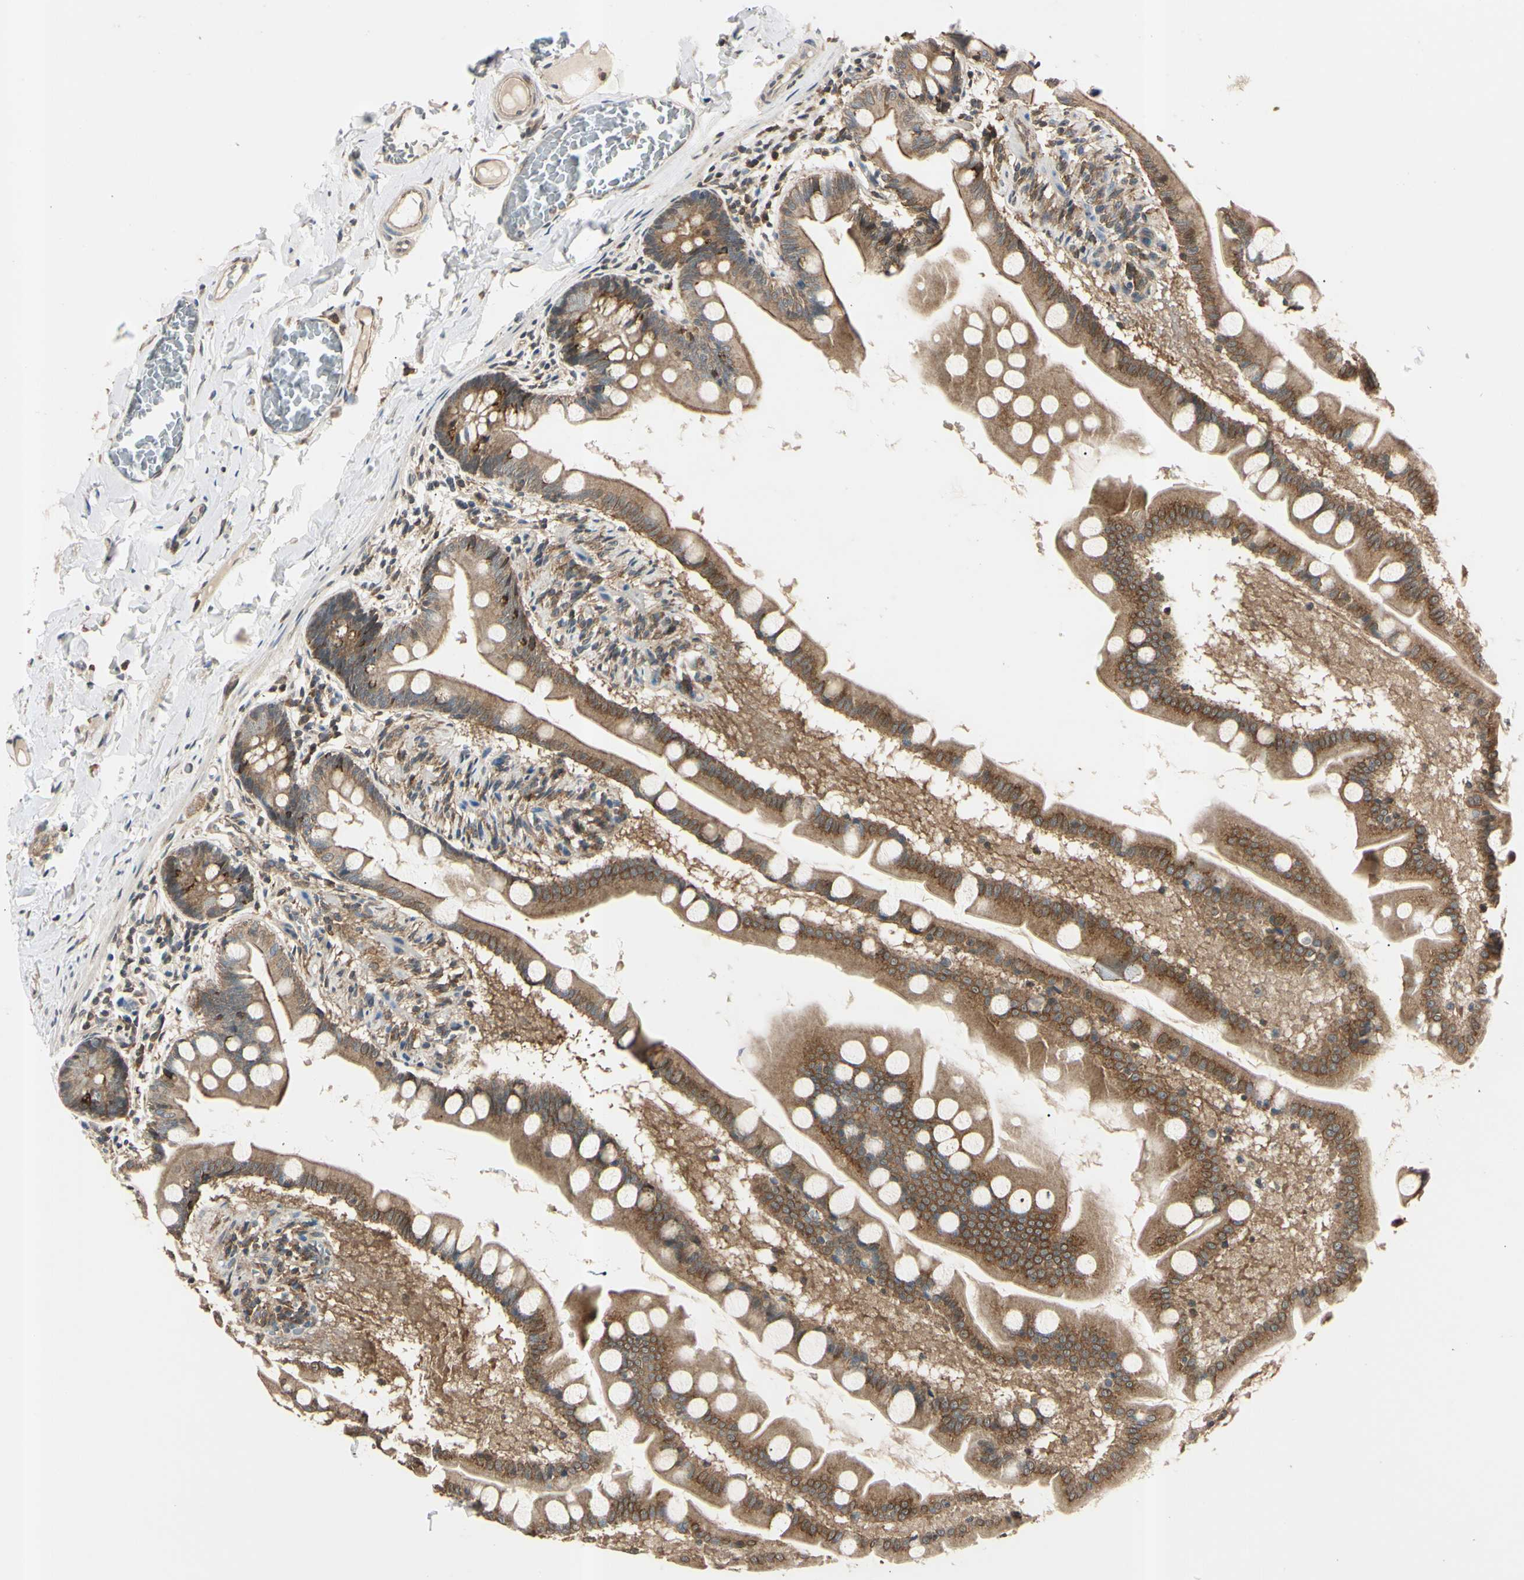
{"staining": {"intensity": "moderate", "quantity": ">75%", "location": "cytoplasmic/membranous"}, "tissue": "small intestine", "cell_type": "Glandular cells", "image_type": "normal", "snomed": [{"axis": "morphology", "description": "Normal tissue, NOS"}, {"axis": "topography", "description": "Small intestine"}], "caption": "A brown stain shows moderate cytoplasmic/membranous expression of a protein in glandular cells of normal human small intestine. (IHC, brightfield microscopy, high magnification).", "gene": "EPN1", "patient": {"sex": "male", "age": 41}}